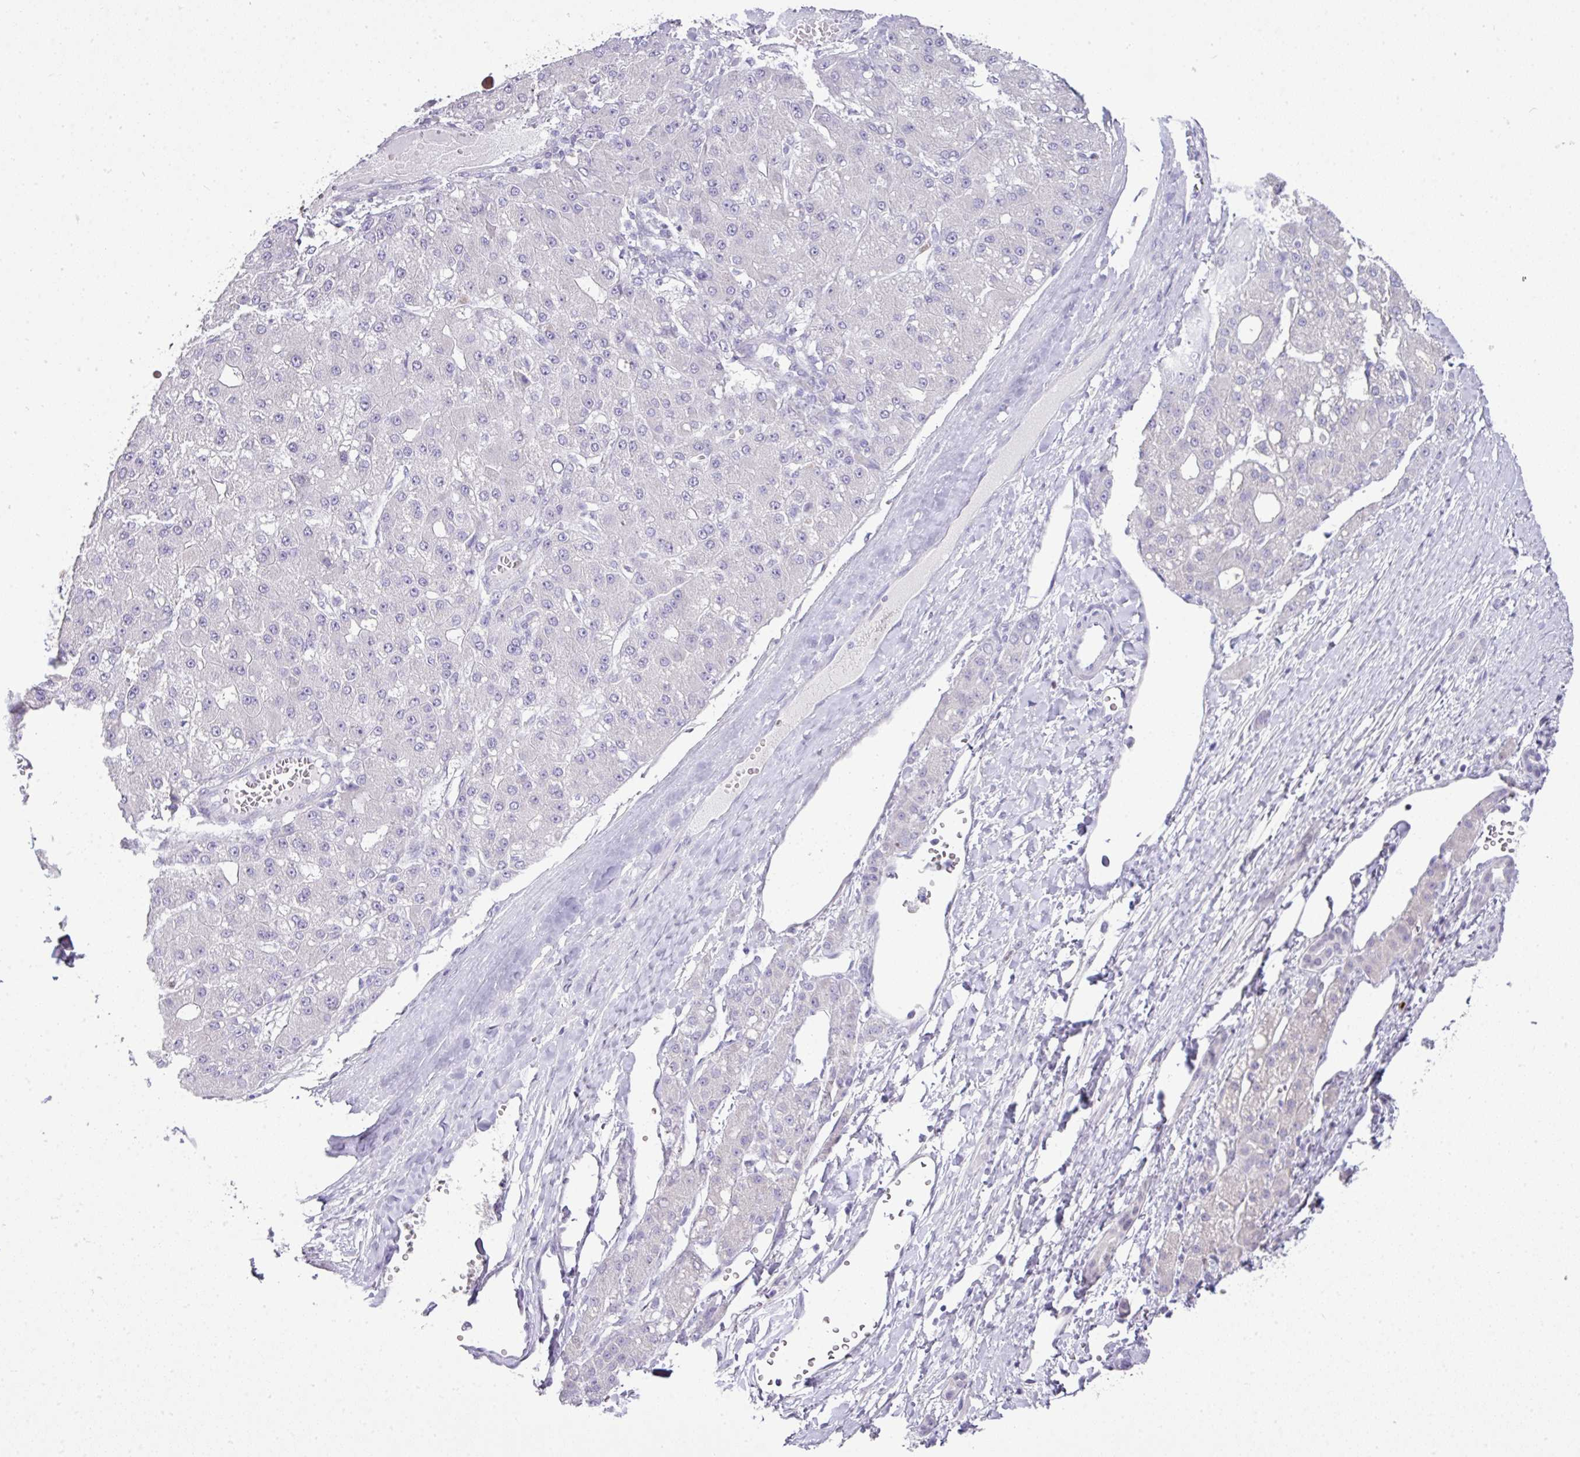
{"staining": {"intensity": "negative", "quantity": "none", "location": "none"}, "tissue": "liver cancer", "cell_type": "Tumor cells", "image_type": "cancer", "snomed": [{"axis": "morphology", "description": "Carcinoma, Hepatocellular, NOS"}, {"axis": "topography", "description": "Liver"}], "caption": "Photomicrograph shows no significant protein staining in tumor cells of hepatocellular carcinoma (liver).", "gene": "BCL11A", "patient": {"sex": "male", "age": 67}}